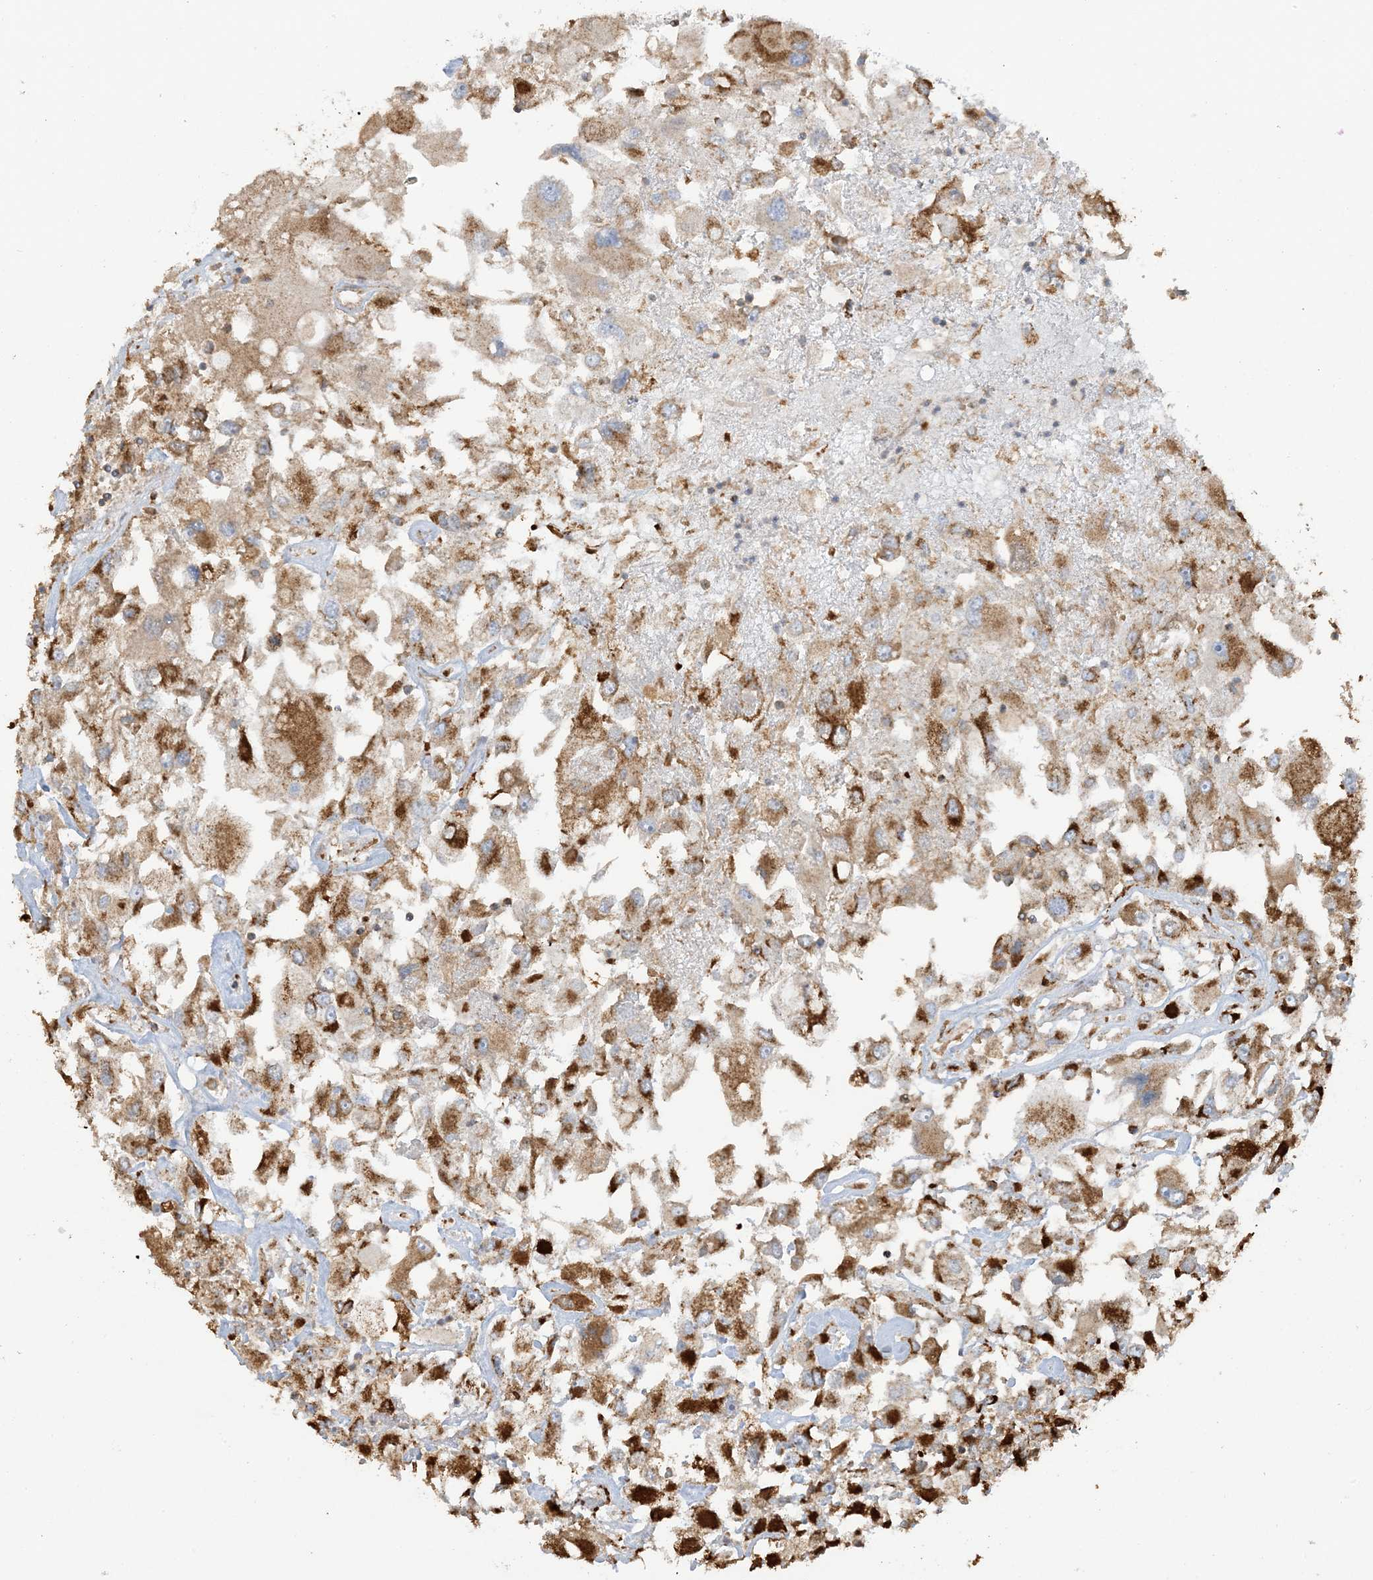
{"staining": {"intensity": "moderate", "quantity": ">75%", "location": "cytoplasmic/membranous"}, "tissue": "renal cancer", "cell_type": "Tumor cells", "image_type": "cancer", "snomed": [{"axis": "morphology", "description": "Adenocarcinoma, NOS"}, {"axis": "topography", "description": "Kidney"}], "caption": "The micrograph demonstrates immunohistochemical staining of adenocarcinoma (renal). There is moderate cytoplasmic/membranous staining is seen in about >75% of tumor cells.", "gene": "AGA", "patient": {"sex": "female", "age": 52}}